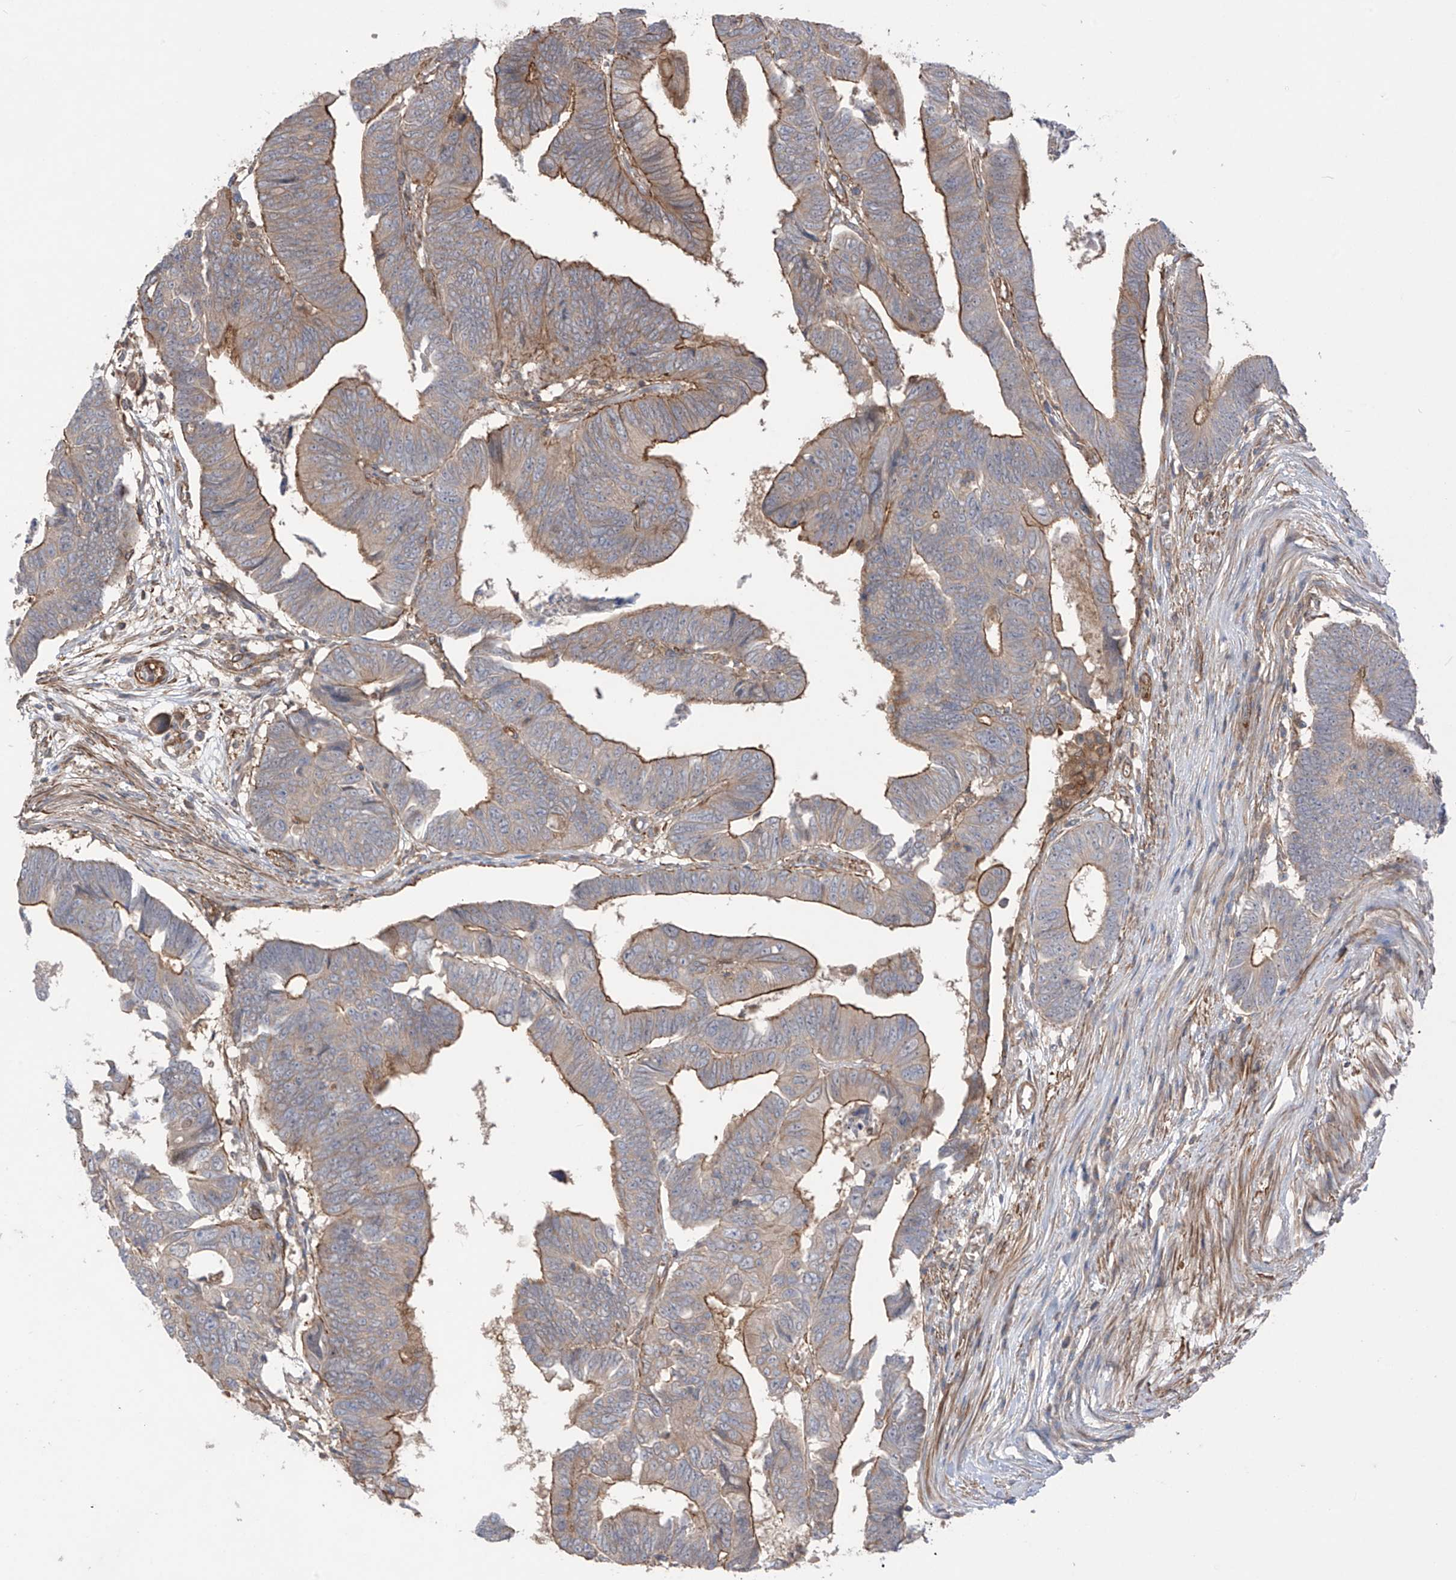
{"staining": {"intensity": "moderate", "quantity": "25%-75%", "location": "cytoplasmic/membranous"}, "tissue": "colorectal cancer", "cell_type": "Tumor cells", "image_type": "cancer", "snomed": [{"axis": "morphology", "description": "Adenocarcinoma, NOS"}, {"axis": "topography", "description": "Rectum"}], "caption": "Protein staining shows moderate cytoplasmic/membranous staining in about 25%-75% of tumor cells in adenocarcinoma (colorectal). Using DAB (brown) and hematoxylin (blue) stains, captured at high magnification using brightfield microscopy.", "gene": "TRMU", "patient": {"sex": "female", "age": 65}}